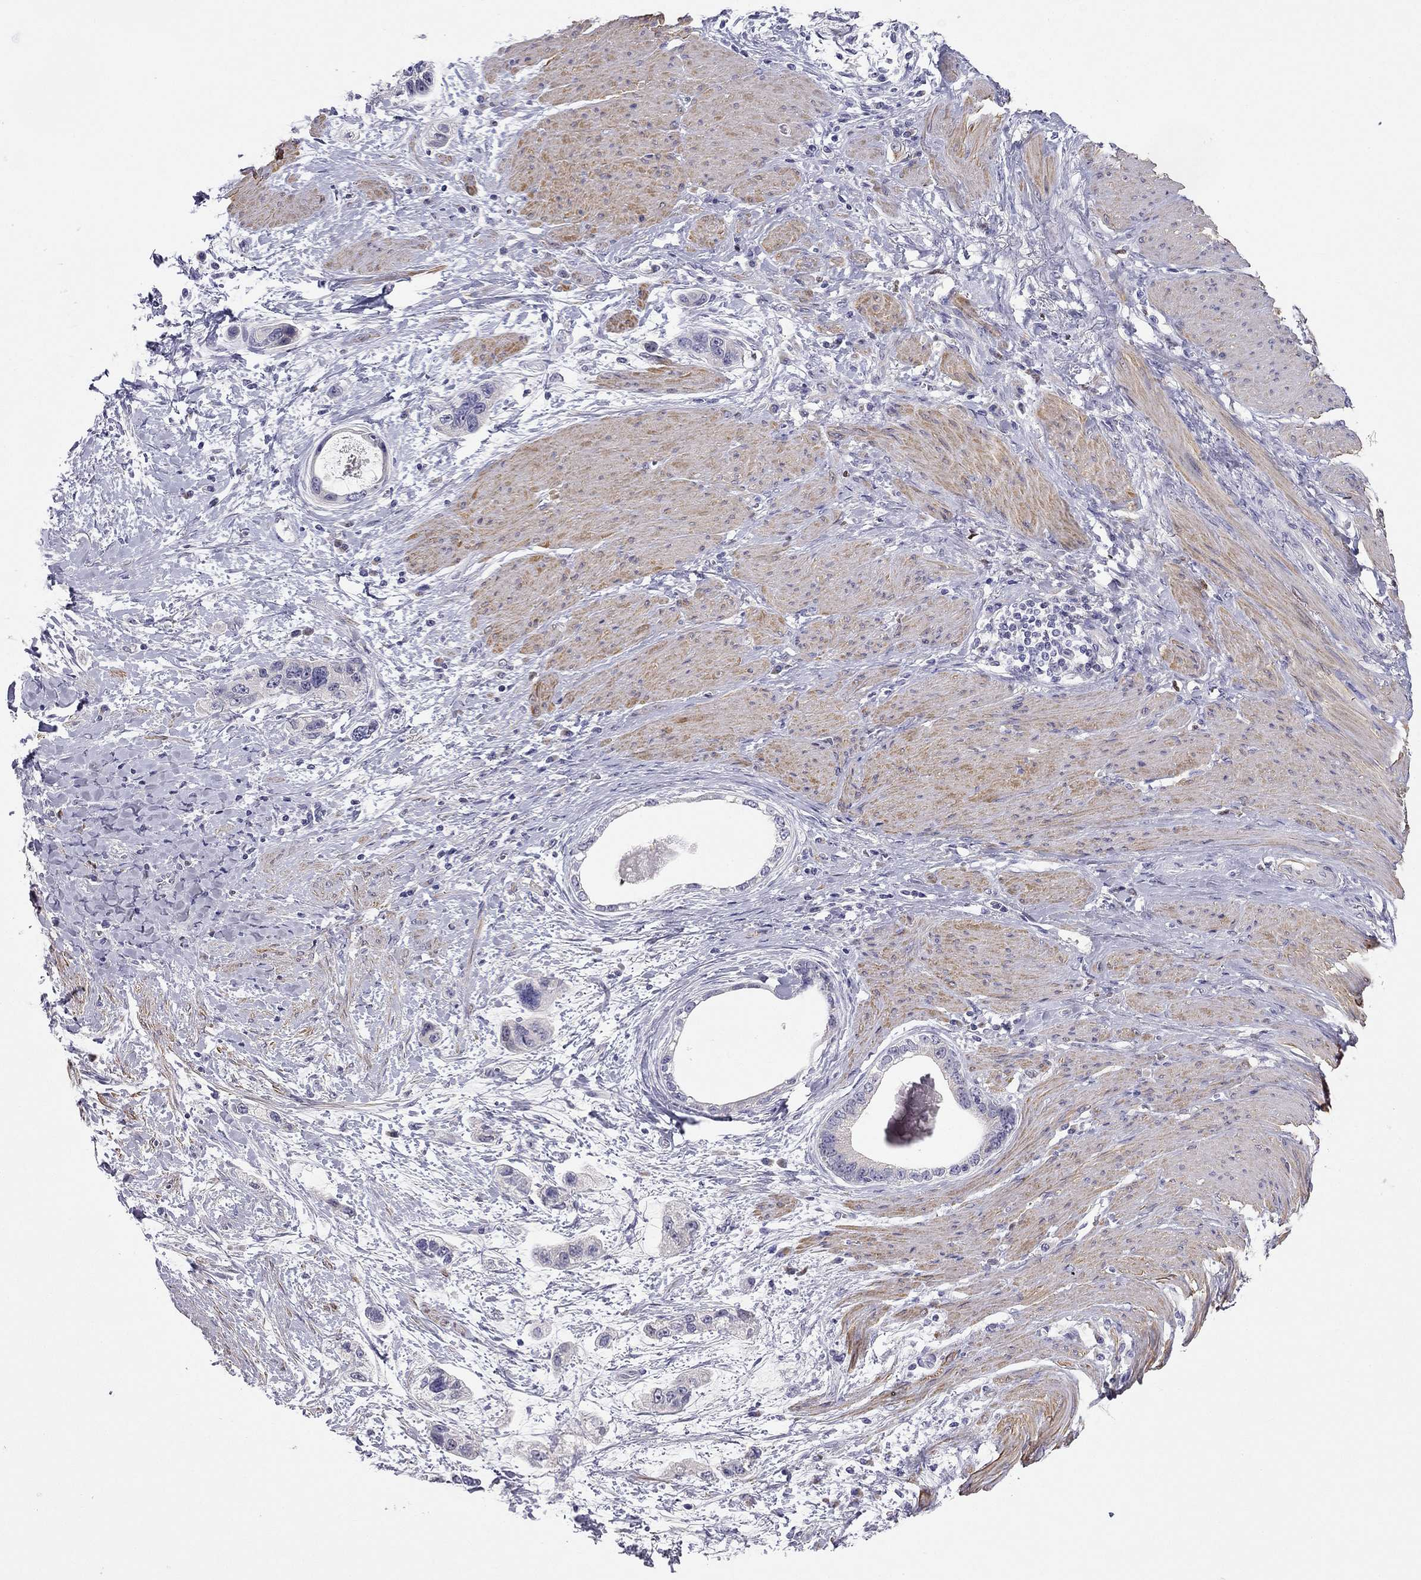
{"staining": {"intensity": "negative", "quantity": "none", "location": "none"}, "tissue": "stomach cancer", "cell_type": "Tumor cells", "image_type": "cancer", "snomed": [{"axis": "morphology", "description": "Adenocarcinoma, NOS"}, {"axis": "topography", "description": "Stomach, lower"}], "caption": "This is a histopathology image of IHC staining of stomach cancer, which shows no expression in tumor cells.", "gene": "C16orf89", "patient": {"sex": "female", "age": 93}}